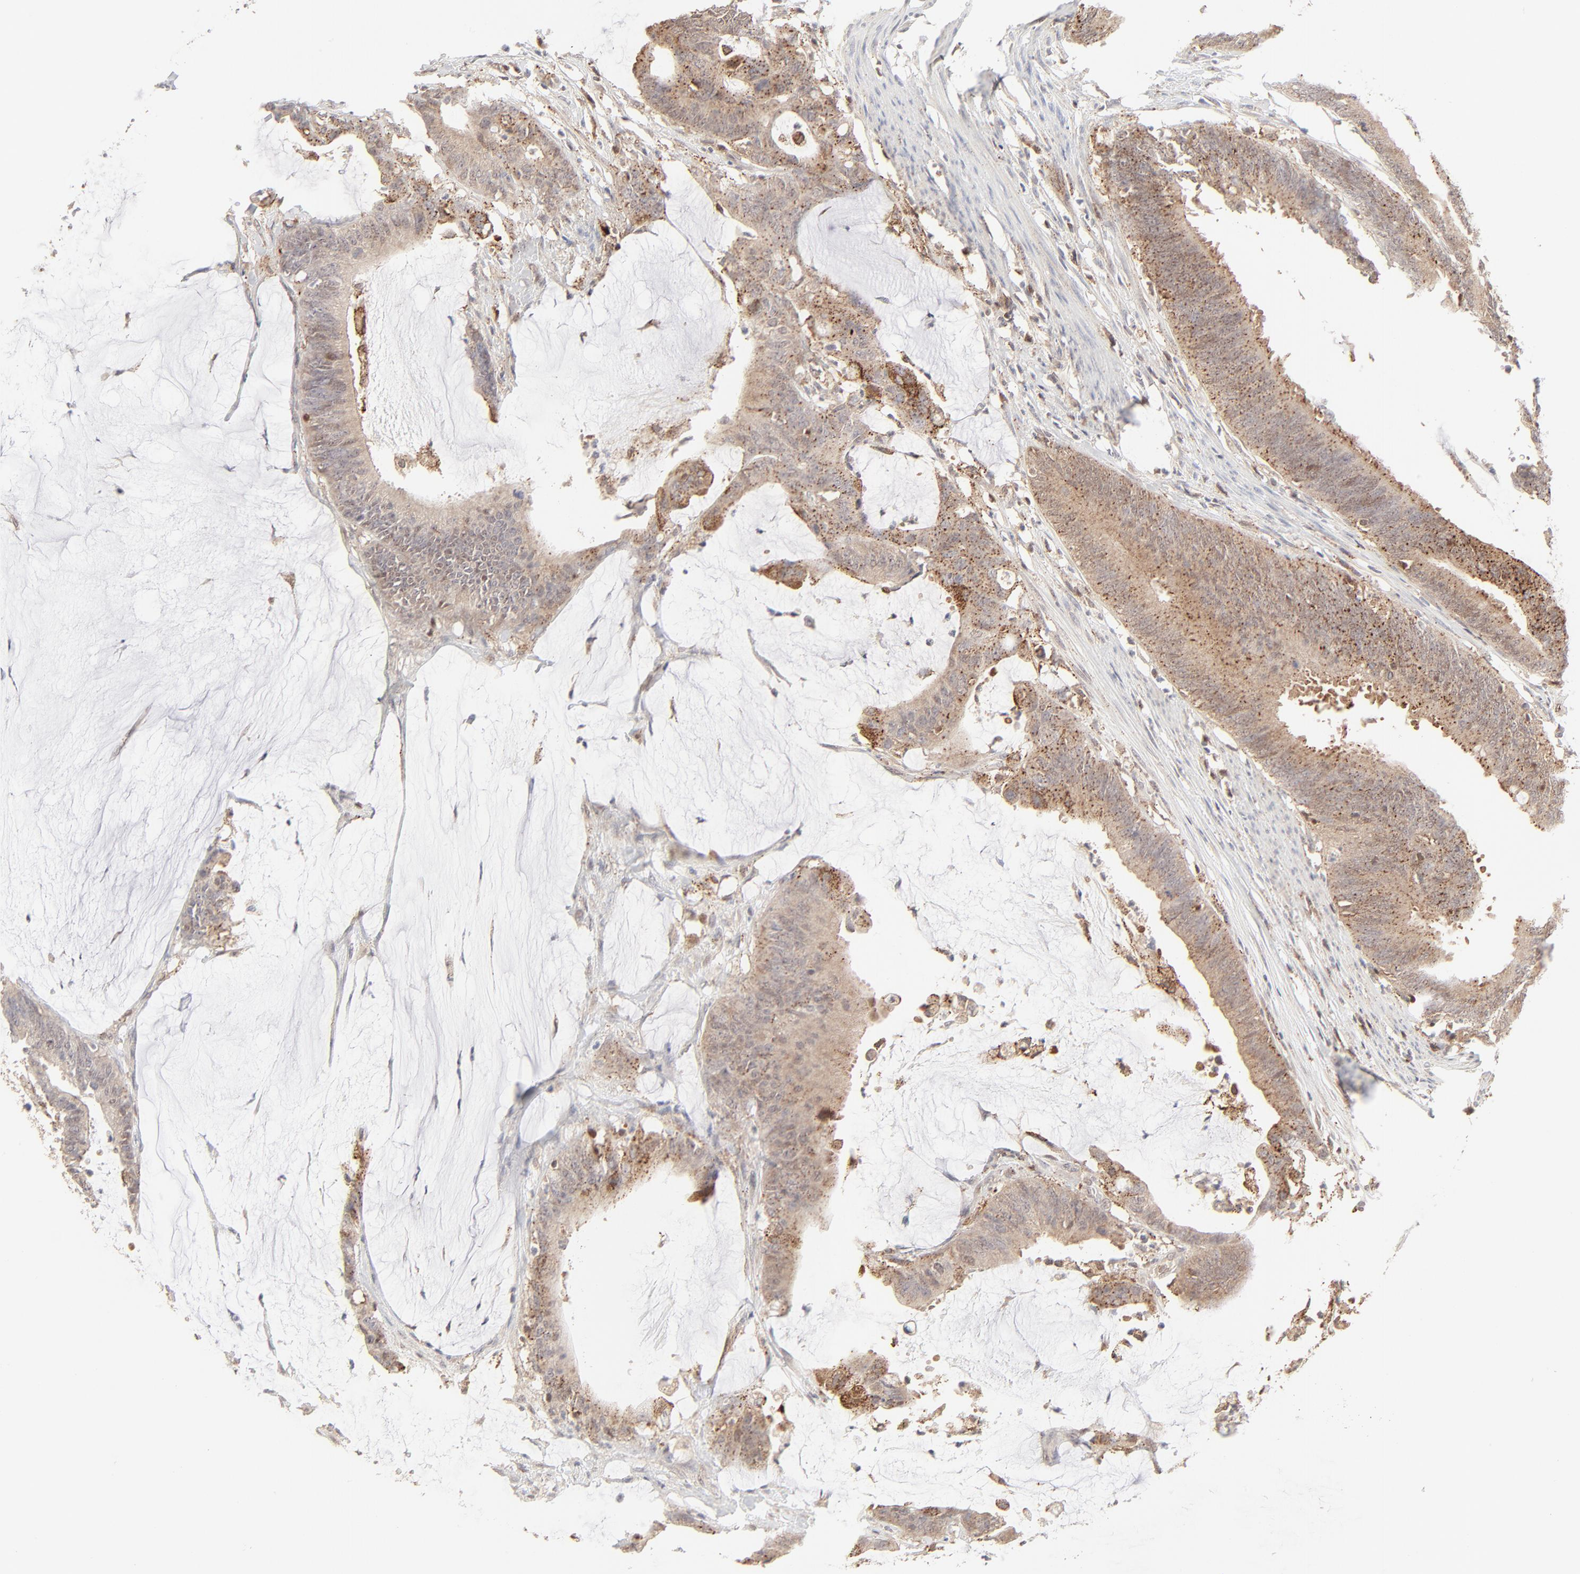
{"staining": {"intensity": "weak", "quantity": ">75%", "location": "cytoplasmic/membranous"}, "tissue": "colorectal cancer", "cell_type": "Tumor cells", "image_type": "cancer", "snomed": [{"axis": "morphology", "description": "Adenocarcinoma, NOS"}, {"axis": "topography", "description": "Rectum"}], "caption": "A brown stain highlights weak cytoplasmic/membranous positivity of a protein in adenocarcinoma (colorectal) tumor cells. Nuclei are stained in blue.", "gene": "CDK6", "patient": {"sex": "female", "age": 66}}